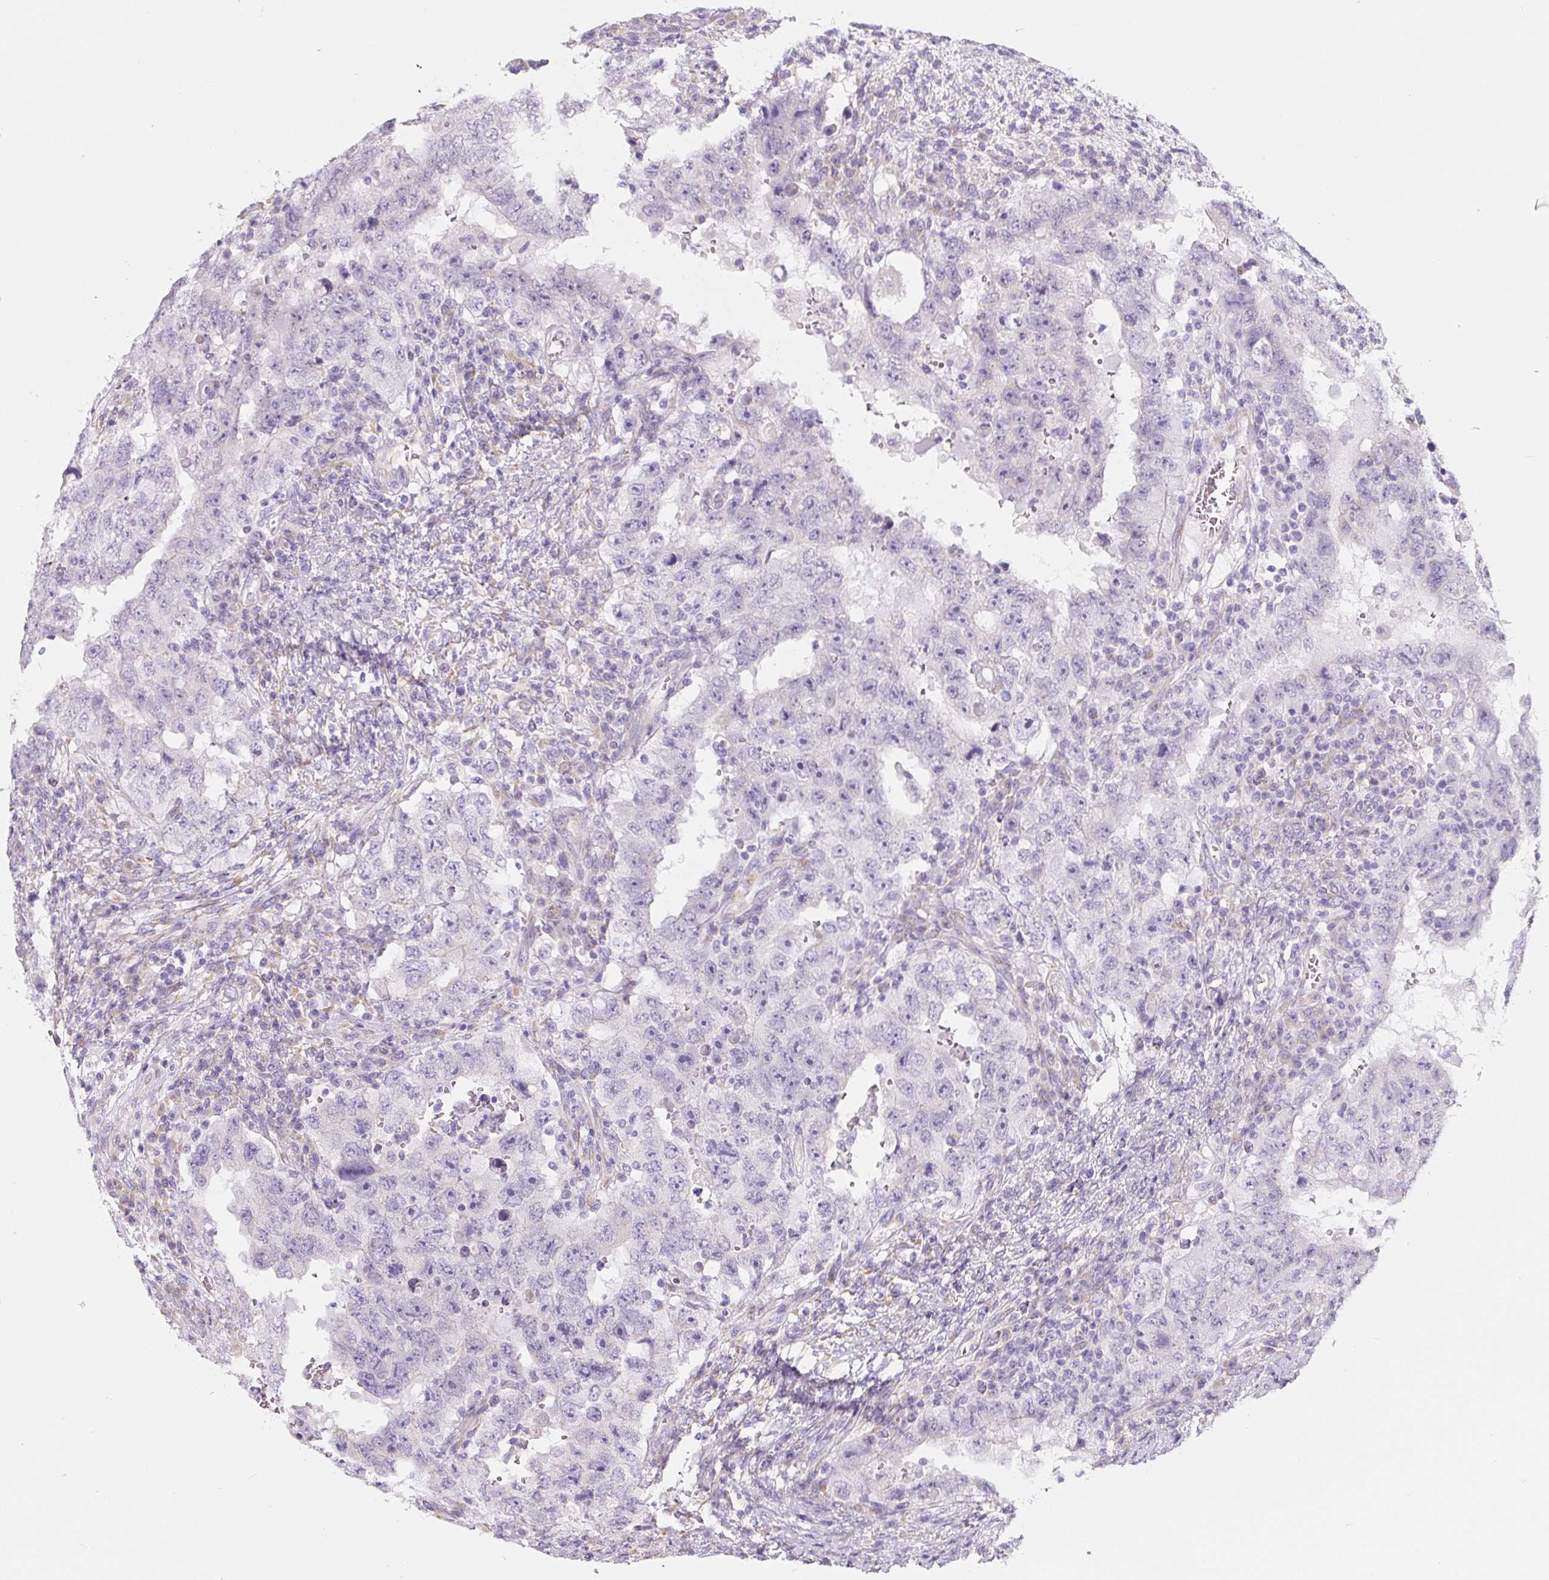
{"staining": {"intensity": "weak", "quantity": "<25%", "location": "cytoplasmic/membranous"}, "tissue": "testis cancer", "cell_type": "Tumor cells", "image_type": "cancer", "snomed": [{"axis": "morphology", "description": "Carcinoma, Embryonal, NOS"}, {"axis": "topography", "description": "Testis"}], "caption": "Embryonal carcinoma (testis) stained for a protein using IHC reveals no expression tumor cells.", "gene": "PWWP3B", "patient": {"sex": "male", "age": 26}}